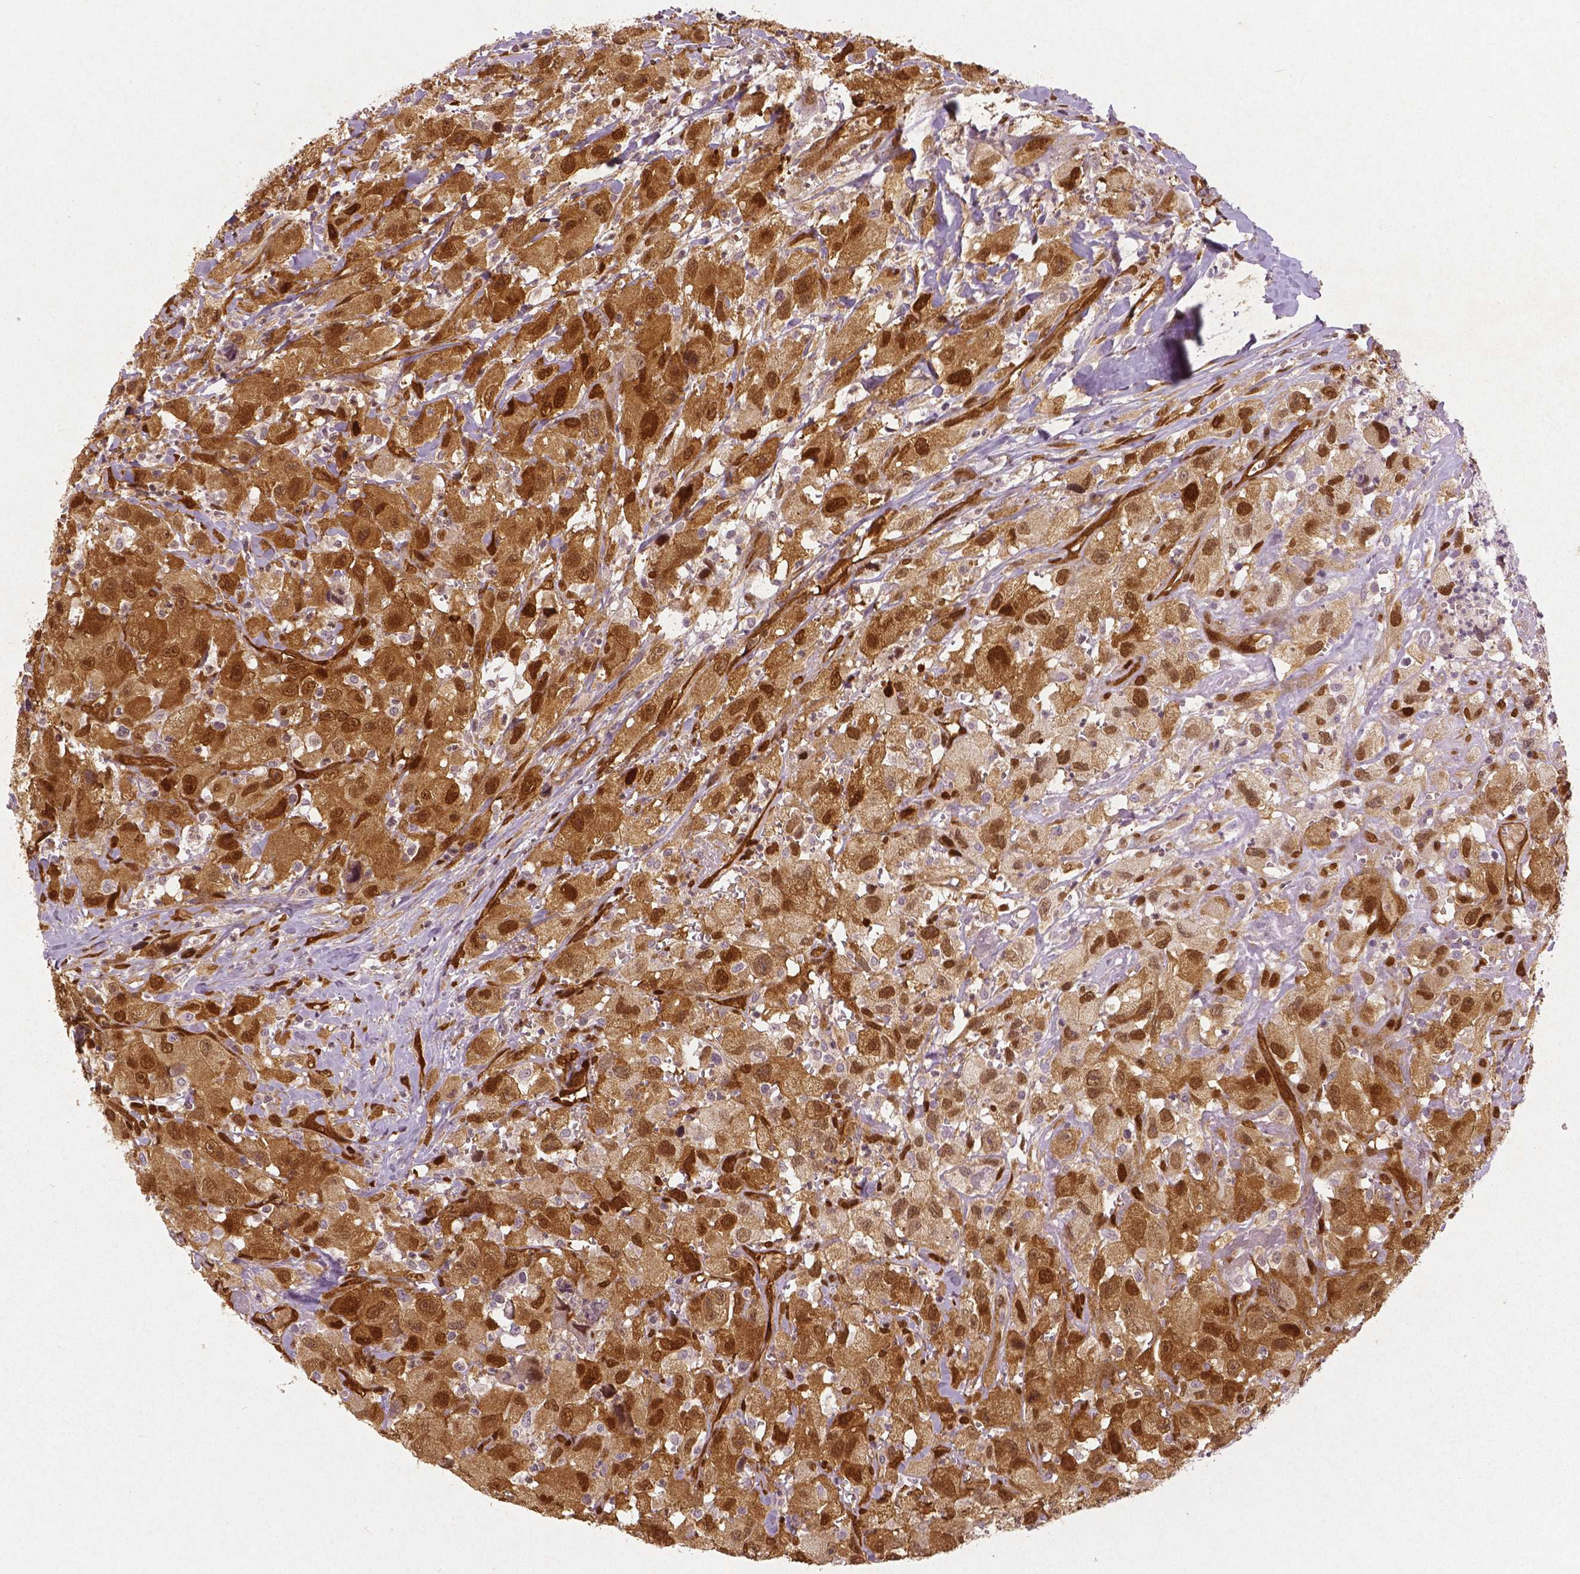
{"staining": {"intensity": "moderate", "quantity": ">75%", "location": "cytoplasmic/membranous,nuclear"}, "tissue": "head and neck cancer", "cell_type": "Tumor cells", "image_type": "cancer", "snomed": [{"axis": "morphology", "description": "Squamous cell carcinoma, NOS"}, {"axis": "morphology", "description": "Squamous cell carcinoma, metastatic, NOS"}, {"axis": "topography", "description": "Oral tissue"}, {"axis": "topography", "description": "Head-Neck"}], "caption": "Immunohistochemical staining of human head and neck cancer (squamous cell carcinoma) shows medium levels of moderate cytoplasmic/membranous and nuclear expression in about >75% of tumor cells.", "gene": "WWTR1", "patient": {"sex": "female", "age": 85}}